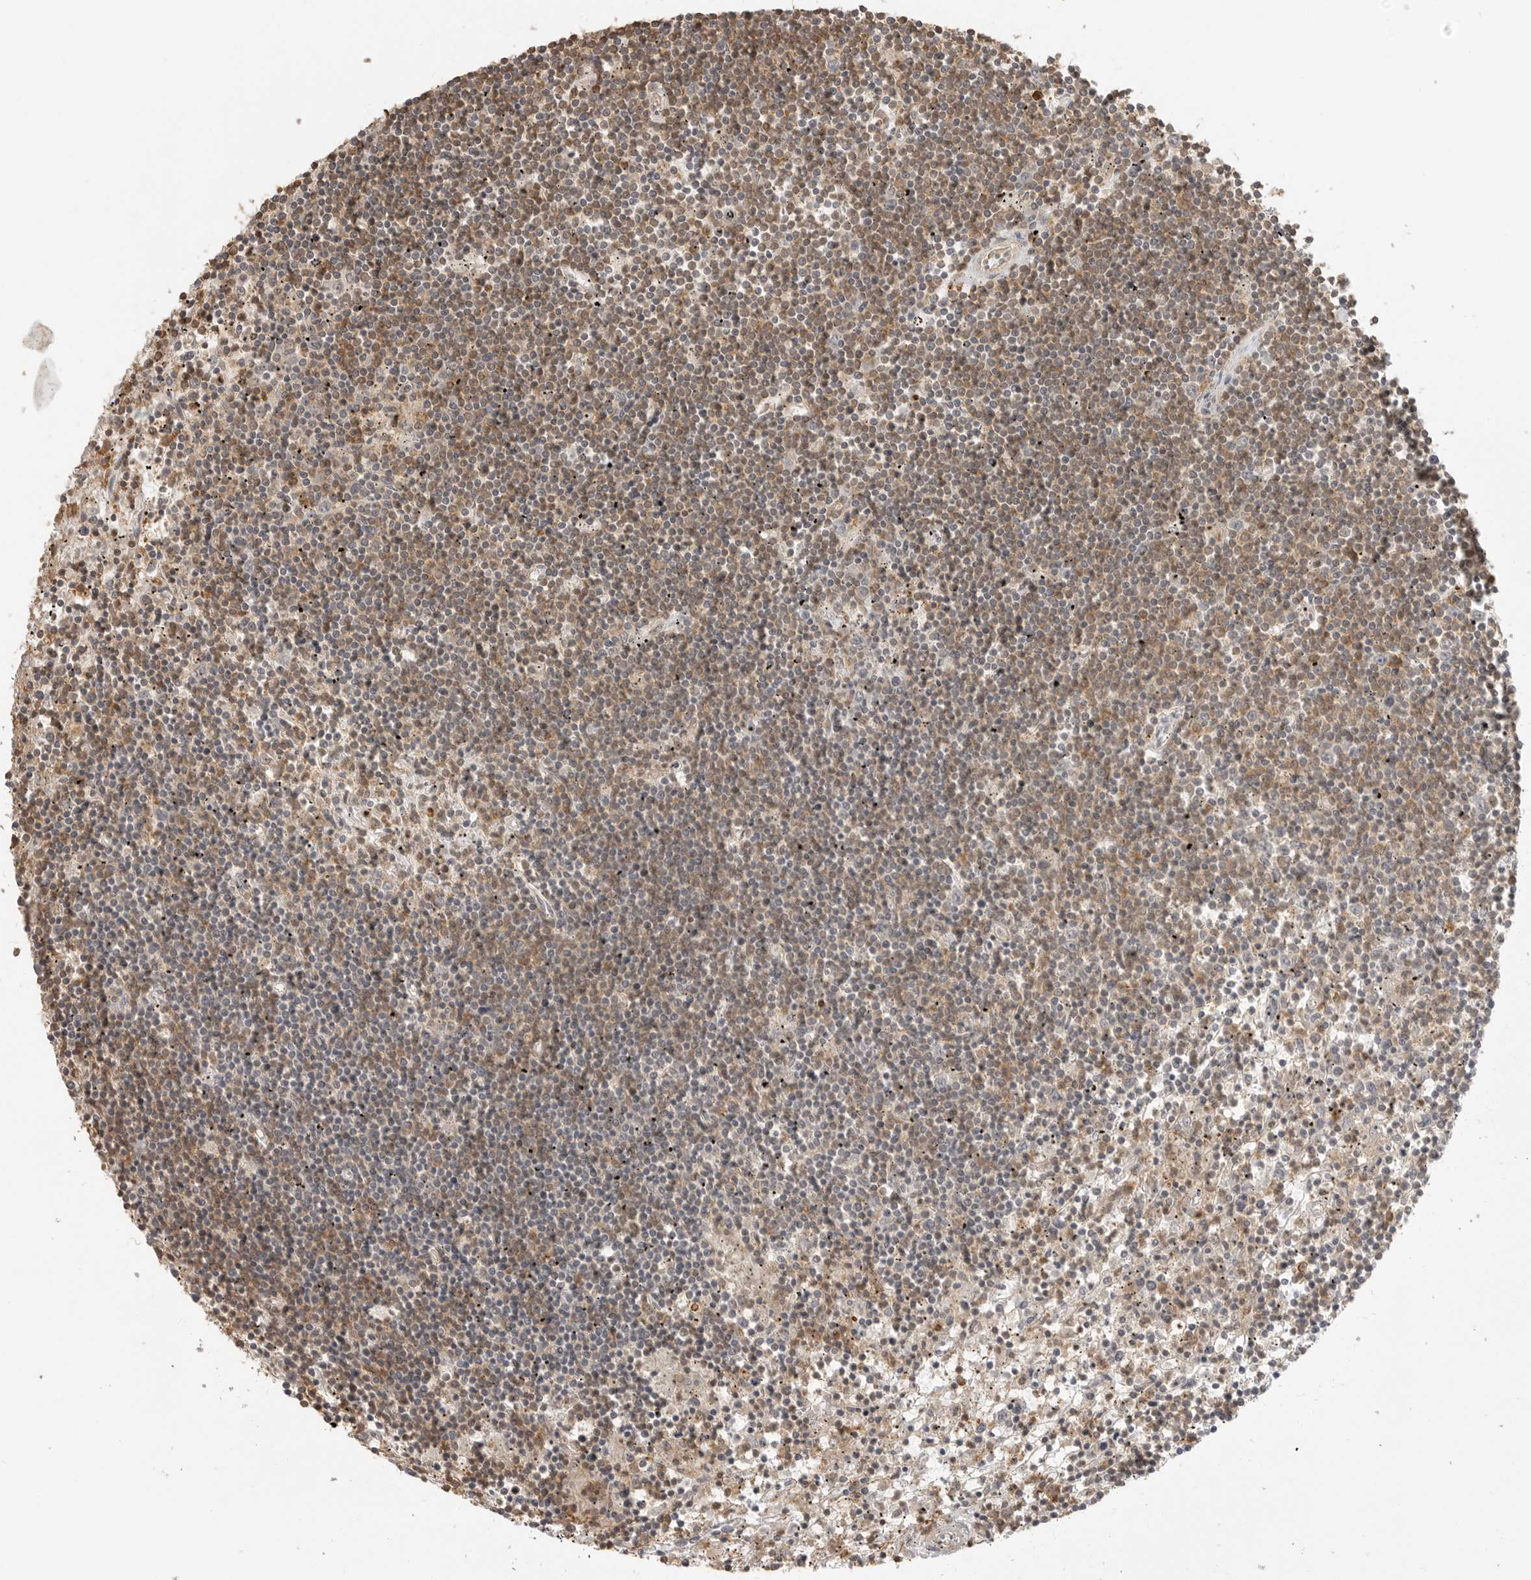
{"staining": {"intensity": "weak", "quantity": ">75%", "location": "cytoplasmic/membranous"}, "tissue": "lymphoma", "cell_type": "Tumor cells", "image_type": "cancer", "snomed": [{"axis": "morphology", "description": "Malignant lymphoma, non-Hodgkin's type, Low grade"}, {"axis": "topography", "description": "Spleen"}], "caption": "There is low levels of weak cytoplasmic/membranous expression in tumor cells of lymphoma, as demonstrated by immunohistochemical staining (brown color).", "gene": "GPC2", "patient": {"sex": "male", "age": 76}}